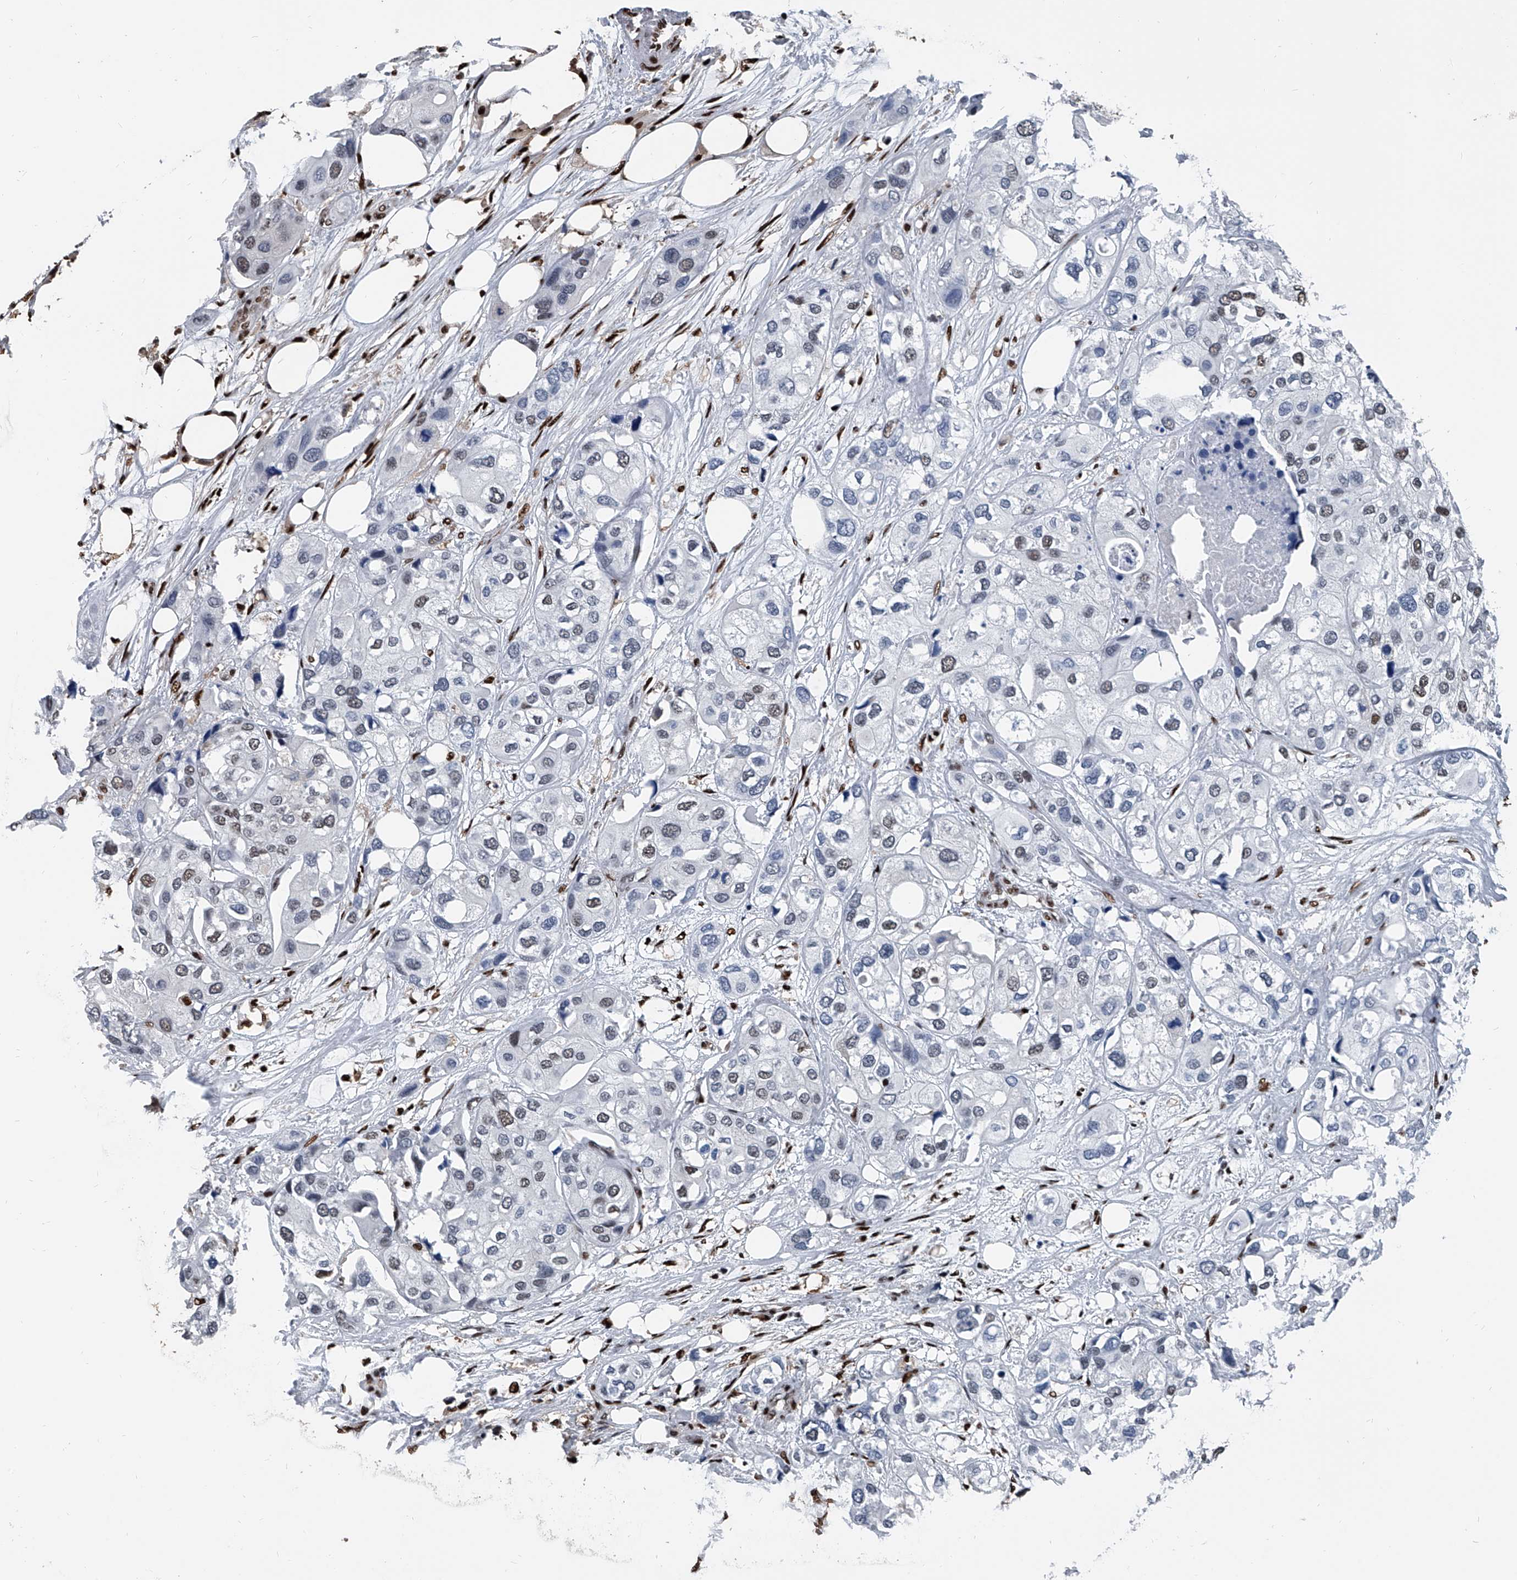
{"staining": {"intensity": "negative", "quantity": "none", "location": "none"}, "tissue": "urothelial cancer", "cell_type": "Tumor cells", "image_type": "cancer", "snomed": [{"axis": "morphology", "description": "Urothelial carcinoma, High grade"}, {"axis": "topography", "description": "Urinary bladder"}], "caption": "Immunohistochemistry (IHC) micrograph of human high-grade urothelial carcinoma stained for a protein (brown), which exhibits no expression in tumor cells.", "gene": "FKBP5", "patient": {"sex": "male", "age": 64}}